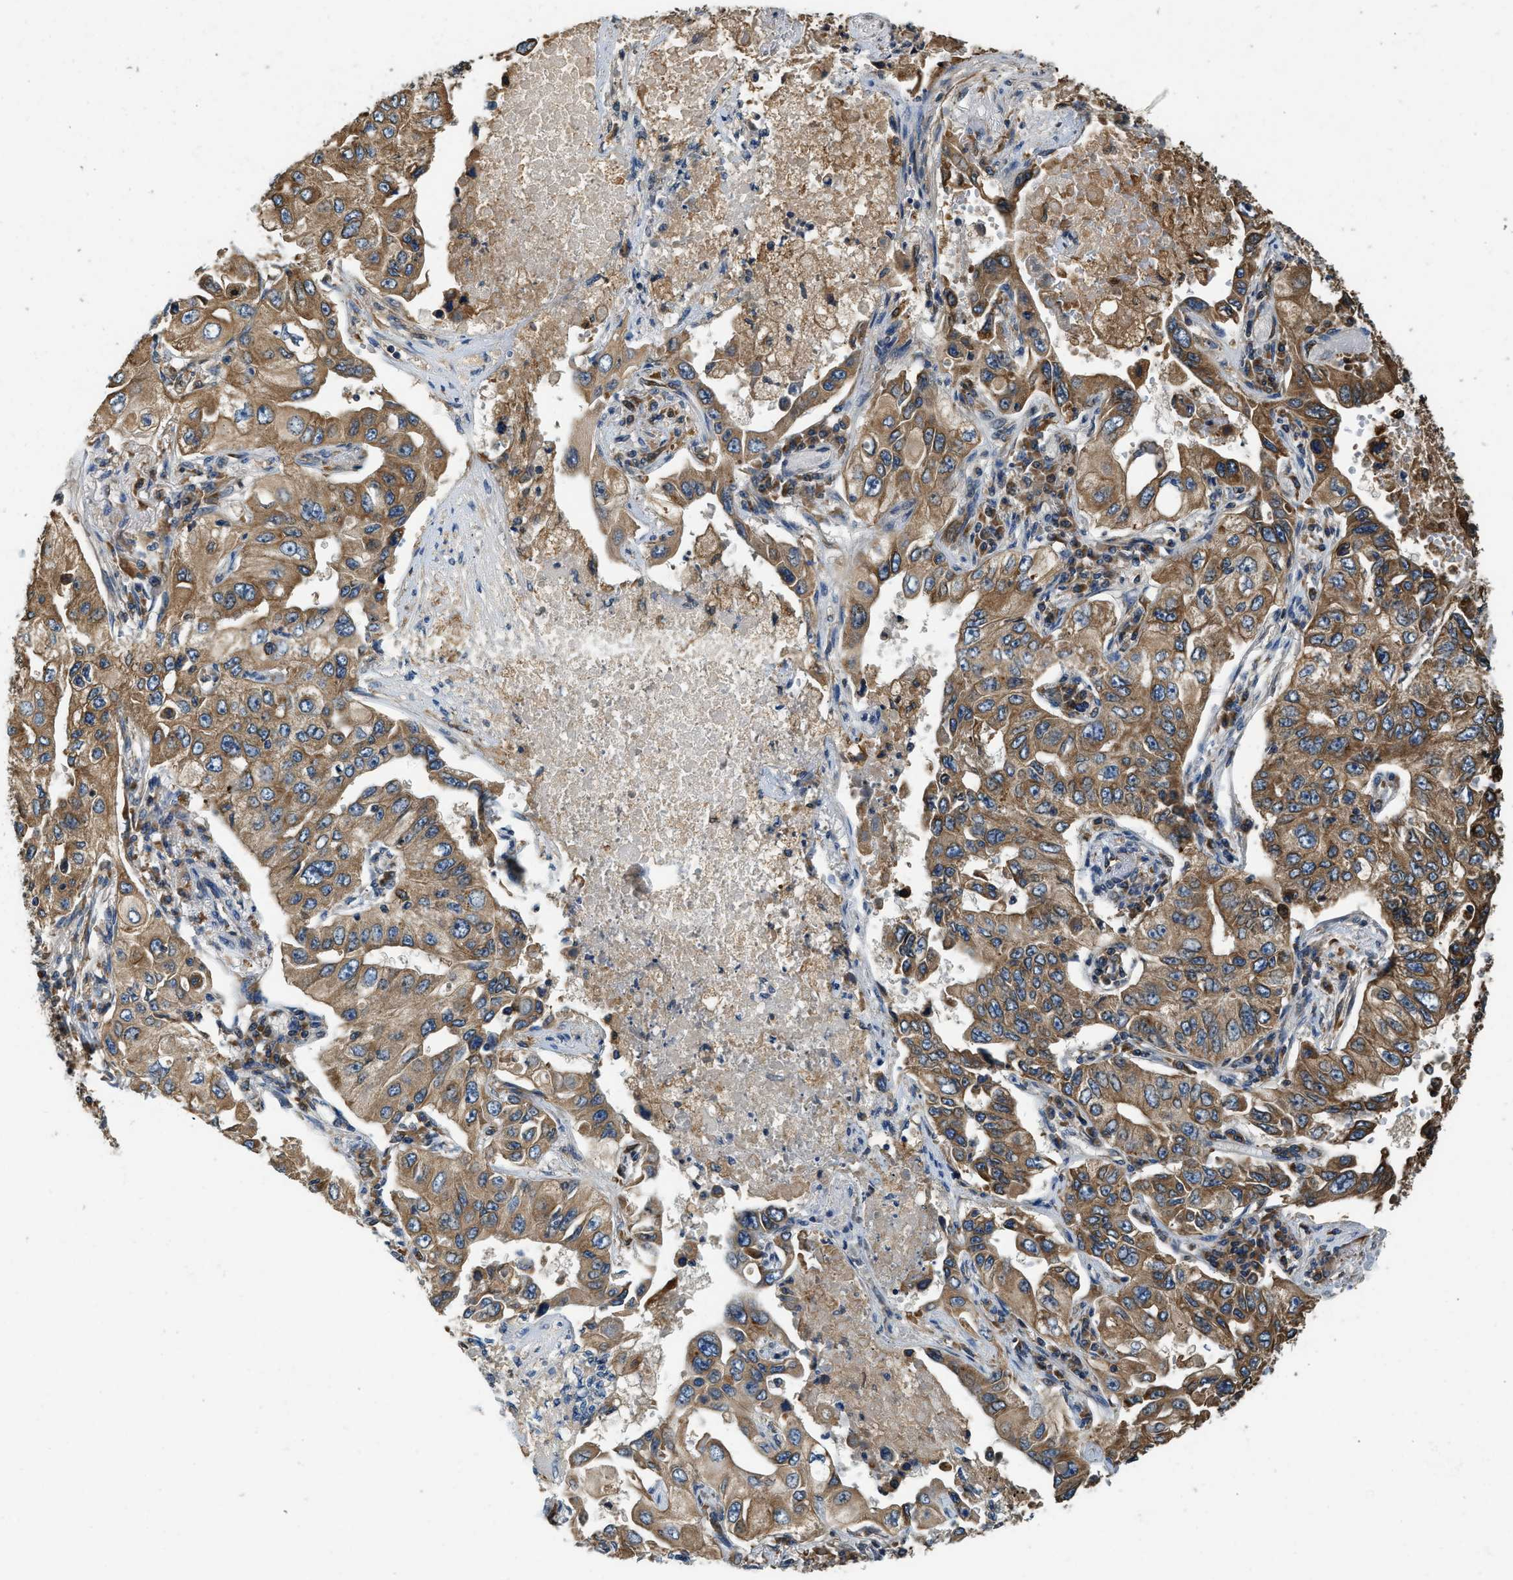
{"staining": {"intensity": "moderate", "quantity": ">75%", "location": "cytoplasmic/membranous"}, "tissue": "lung cancer", "cell_type": "Tumor cells", "image_type": "cancer", "snomed": [{"axis": "morphology", "description": "Adenocarcinoma, NOS"}, {"axis": "topography", "description": "Lung"}], "caption": "Moderate cytoplasmic/membranous expression for a protein is present in approximately >75% of tumor cells of lung cancer (adenocarcinoma) using immunohistochemistry (IHC).", "gene": "BCAP31", "patient": {"sex": "male", "age": 84}}